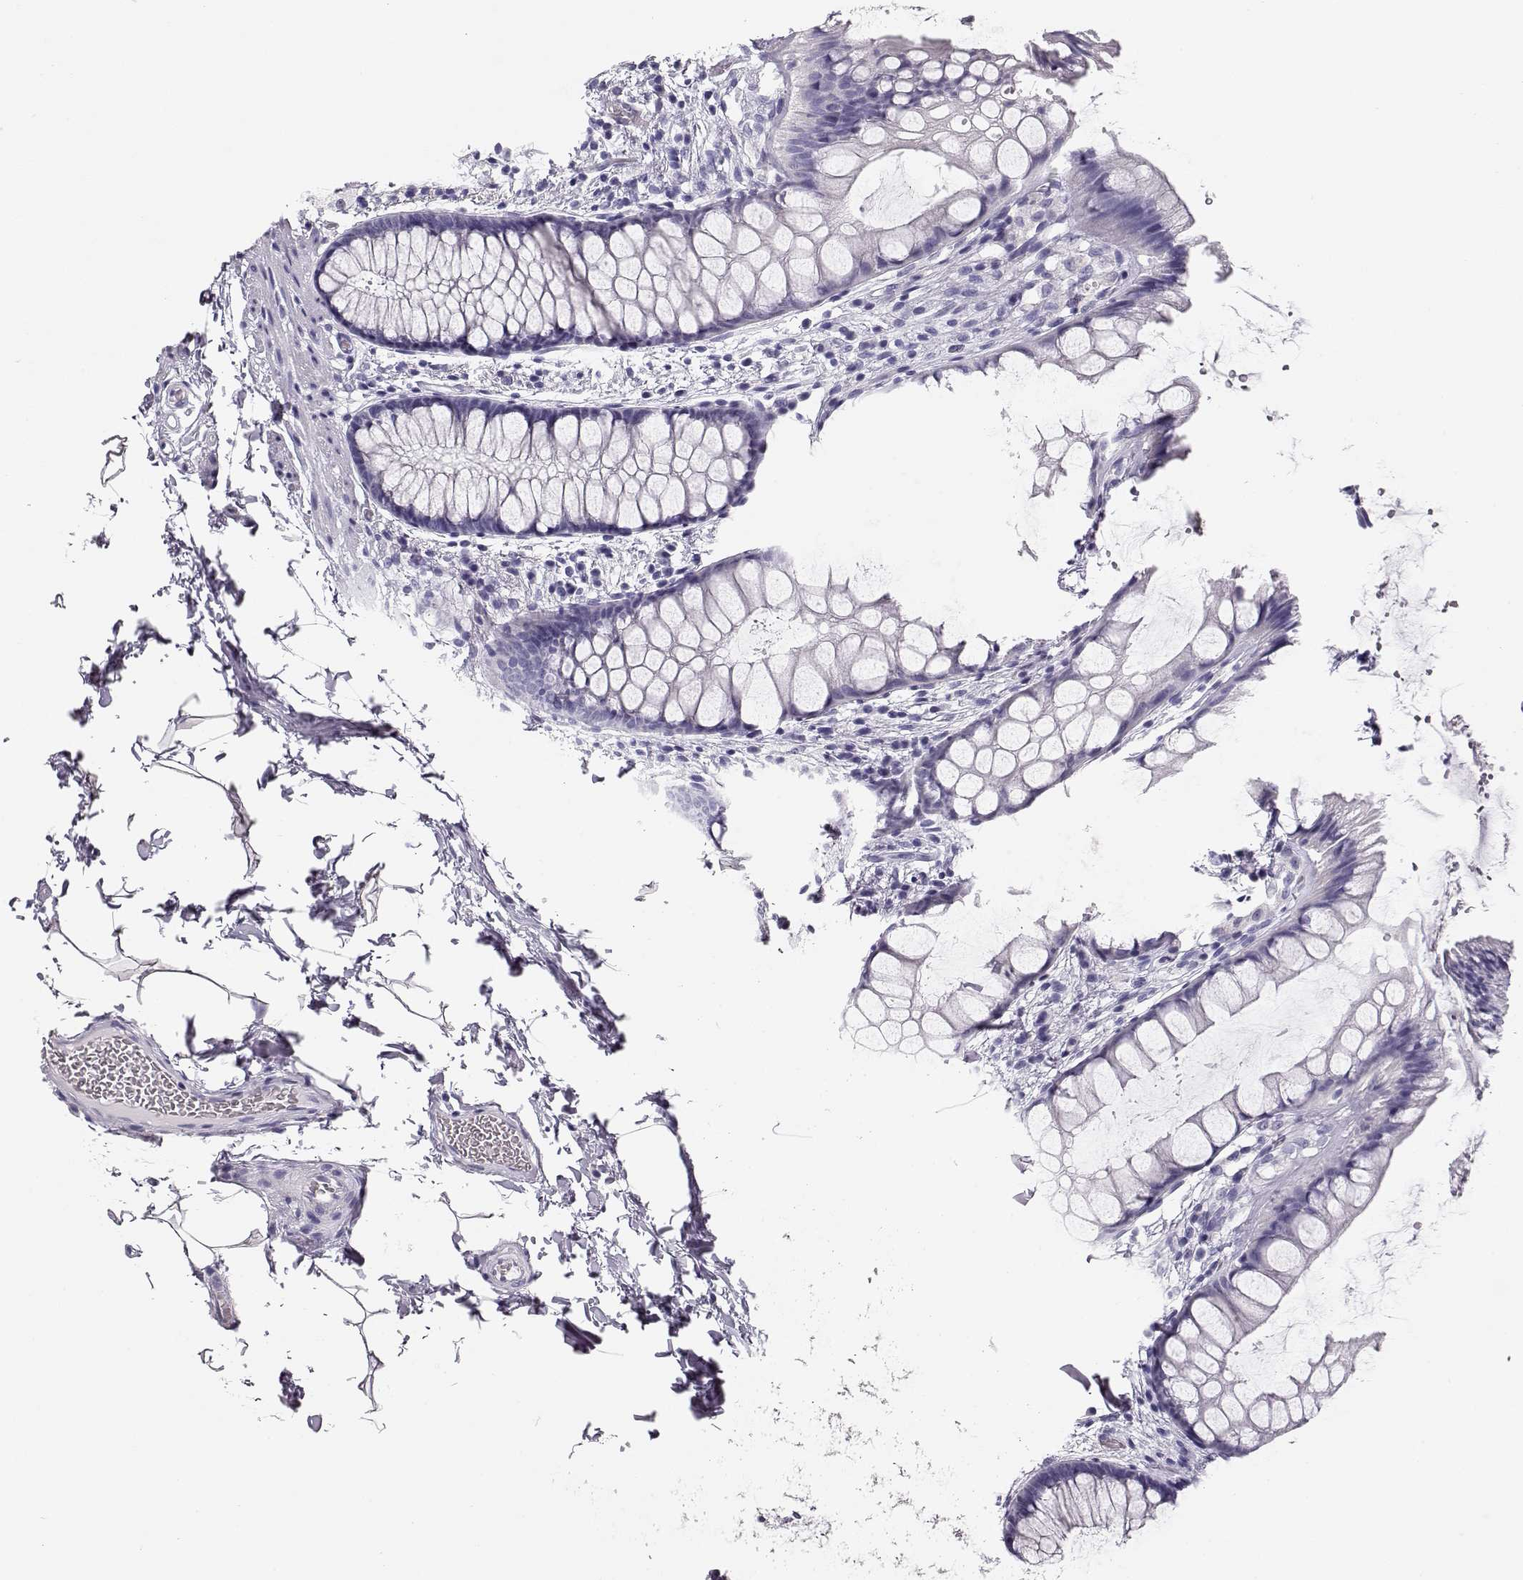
{"staining": {"intensity": "negative", "quantity": "none", "location": "none"}, "tissue": "rectum", "cell_type": "Glandular cells", "image_type": "normal", "snomed": [{"axis": "morphology", "description": "Normal tissue, NOS"}, {"axis": "topography", "description": "Rectum"}], "caption": "The histopathology image shows no staining of glandular cells in benign rectum.", "gene": "MAGEC1", "patient": {"sex": "female", "age": 62}}